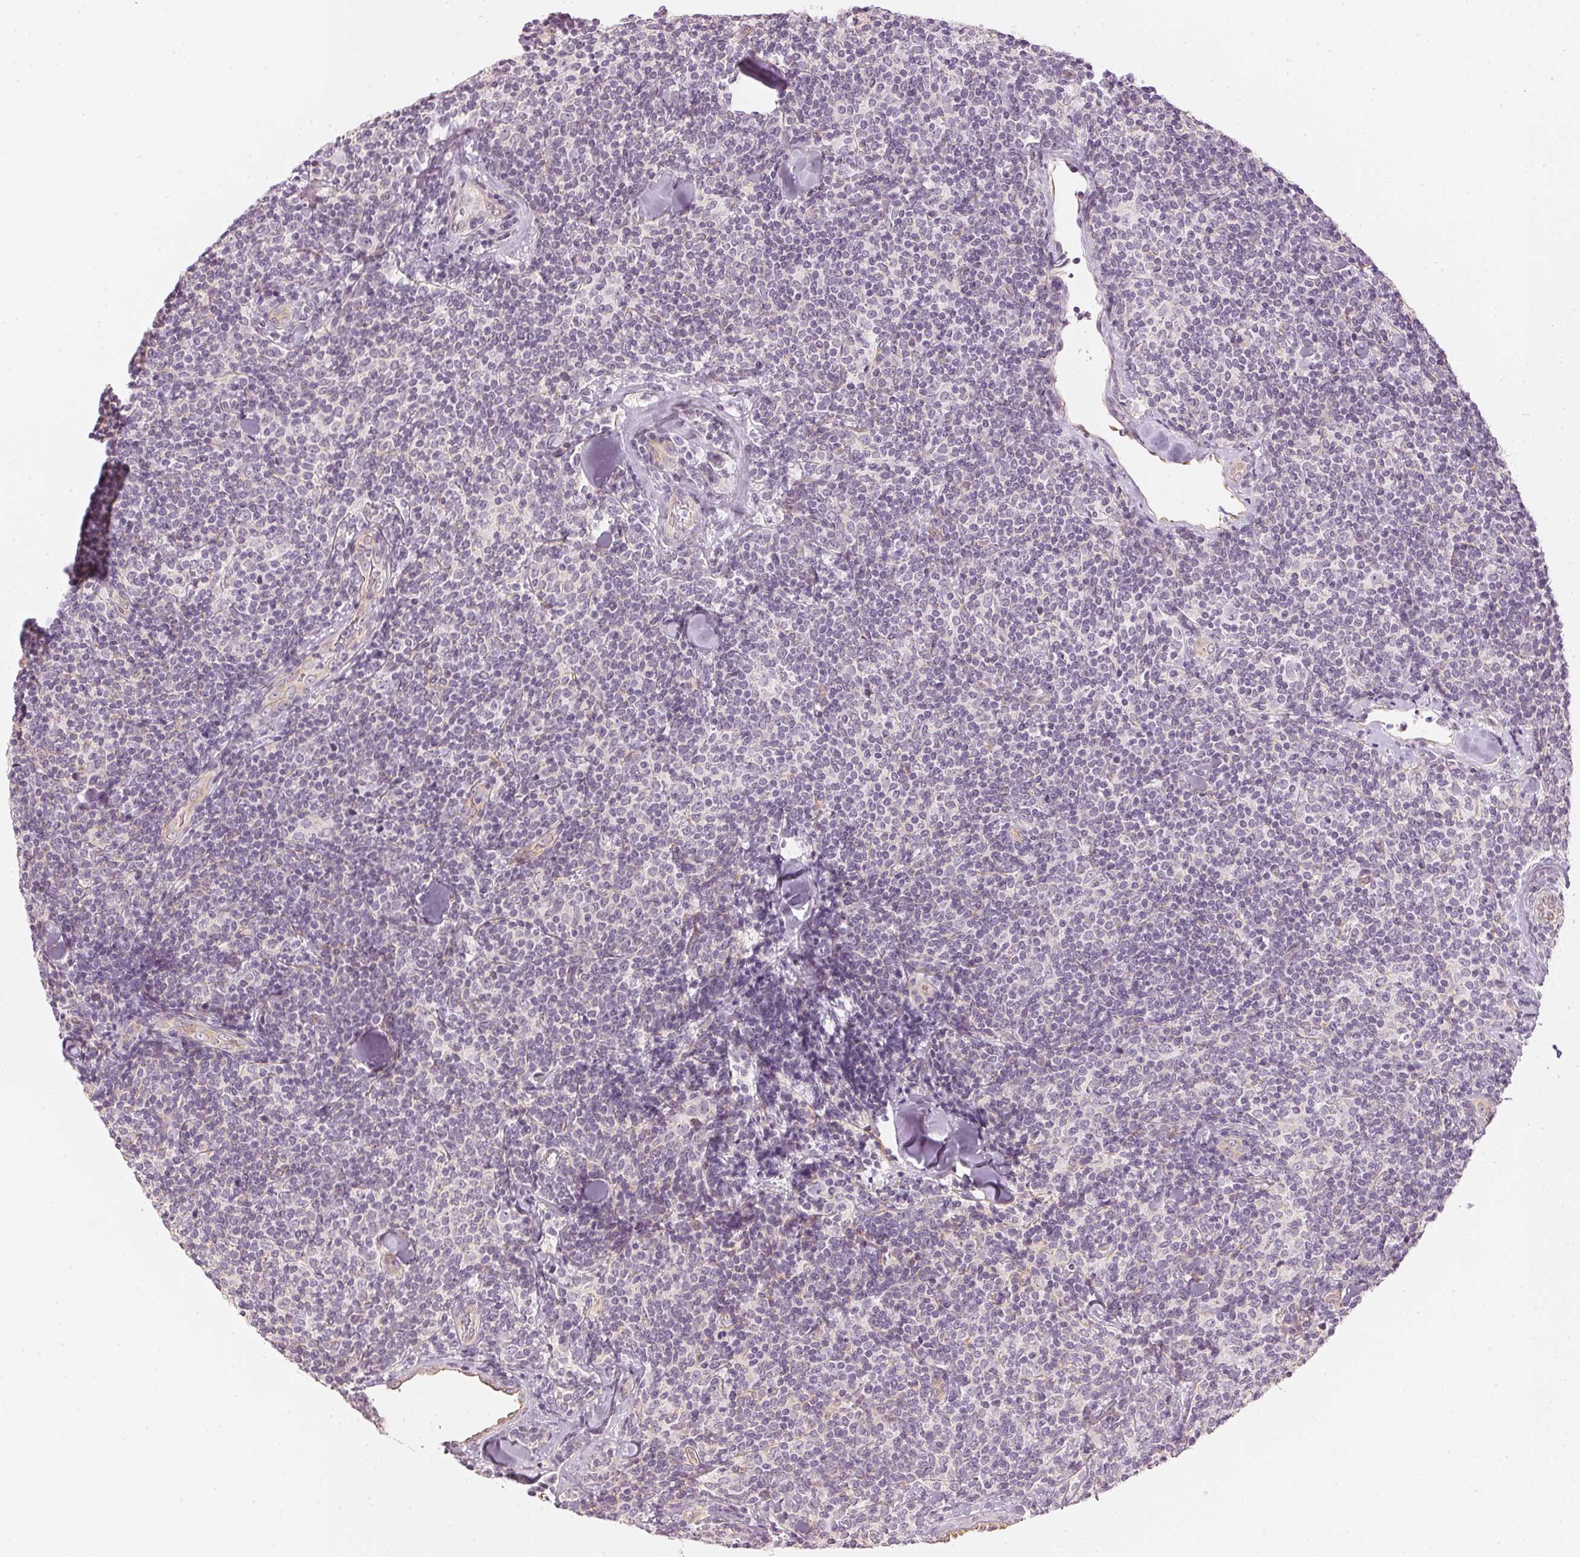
{"staining": {"intensity": "negative", "quantity": "none", "location": "none"}, "tissue": "lymphoma", "cell_type": "Tumor cells", "image_type": "cancer", "snomed": [{"axis": "morphology", "description": "Malignant lymphoma, non-Hodgkin's type, Low grade"}, {"axis": "topography", "description": "Lymph node"}], "caption": "Human low-grade malignant lymphoma, non-Hodgkin's type stained for a protein using immunohistochemistry (IHC) demonstrates no positivity in tumor cells.", "gene": "APLP1", "patient": {"sex": "female", "age": 56}}